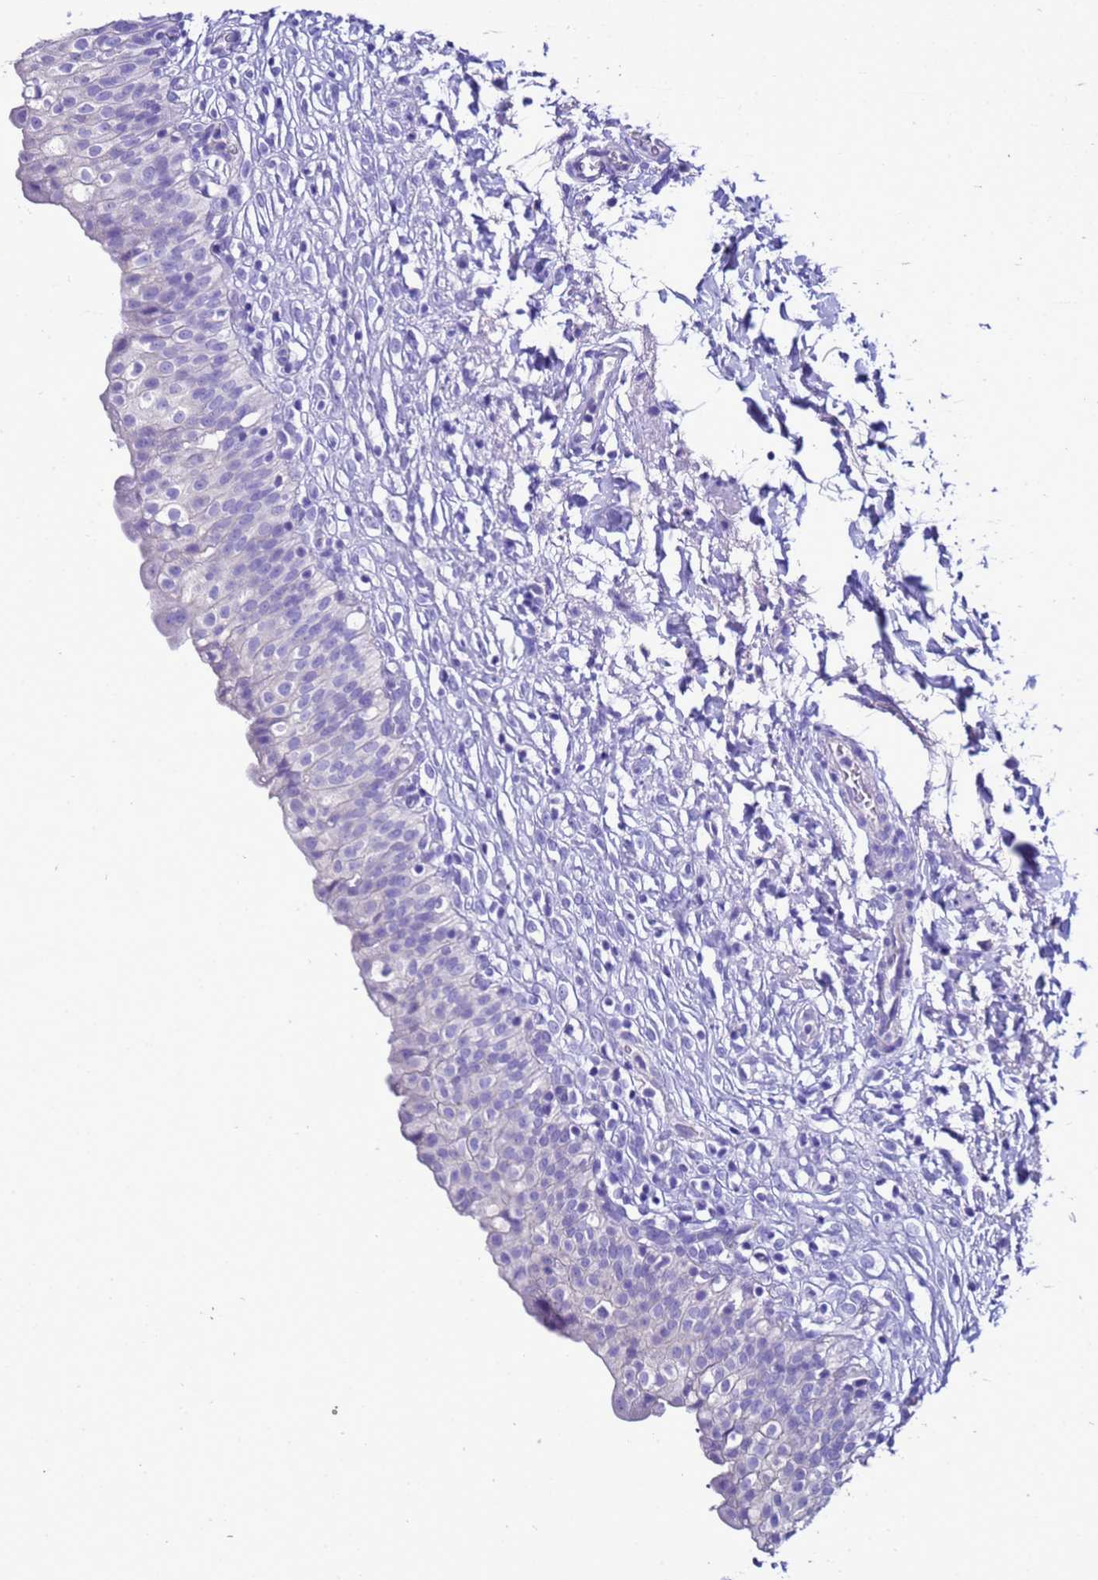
{"staining": {"intensity": "negative", "quantity": "none", "location": "none"}, "tissue": "urinary bladder", "cell_type": "Urothelial cells", "image_type": "normal", "snomed": [{"axis": "morphology", "description": "Normal tissue, NOS"}, {"axis": "topography", "description": "Urinary bladder"}], "caption": "This histopathology image is of unremarkable urinary bladder stained with IHC to label a protein in brown with the nuclei are counter-stained blue. There is no positivity in urothelial cells. (Brightfield microscopy of DAB immunohistochemistry at high magnification).", "gene": "BEST2", "patient": {"sex": "male", "age": 55}}